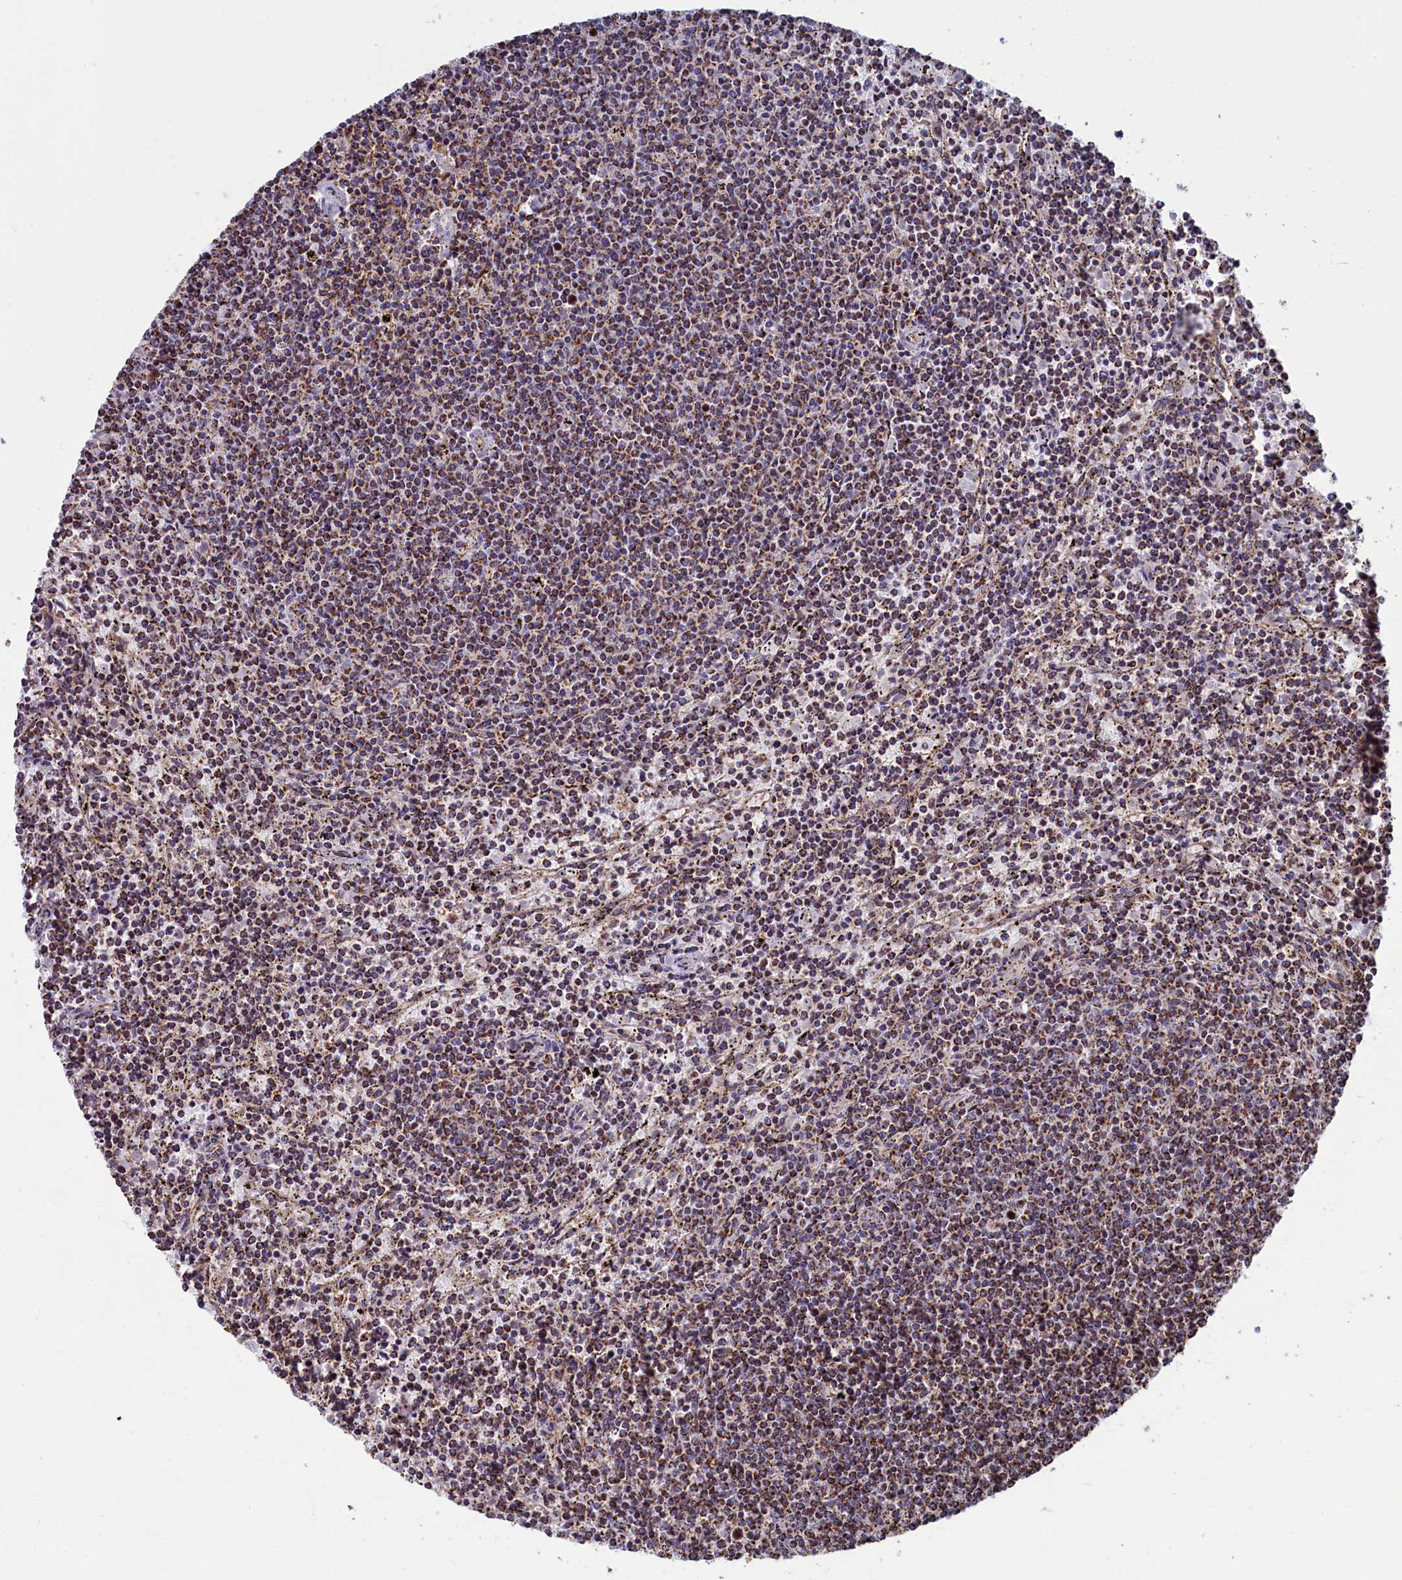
{"staining": {"intensity": "moderate", "quantity": "25%-75%", "location": "cytoplasmic/membranous"}, "tissue": "lymphoma", "cell_type": "Tumor cells", "image_type": "cancer", "snomed": [{"axis": "morphology", "description": "Malignant lymphoma, non-Hodgkin's type, Low grade"}, {"axis": "topography", "description": "Spleen"}], "caption": "An image showing moderate cytoplasmic/membranous staining in about 25%-75% of tumor cells in low-grade malignant lymphoma, non-Hodgkin's type, as visualized by brown immunohistochemical staining.", "gene": "SPR", "patient": {"sex": "female", "age": 50}}